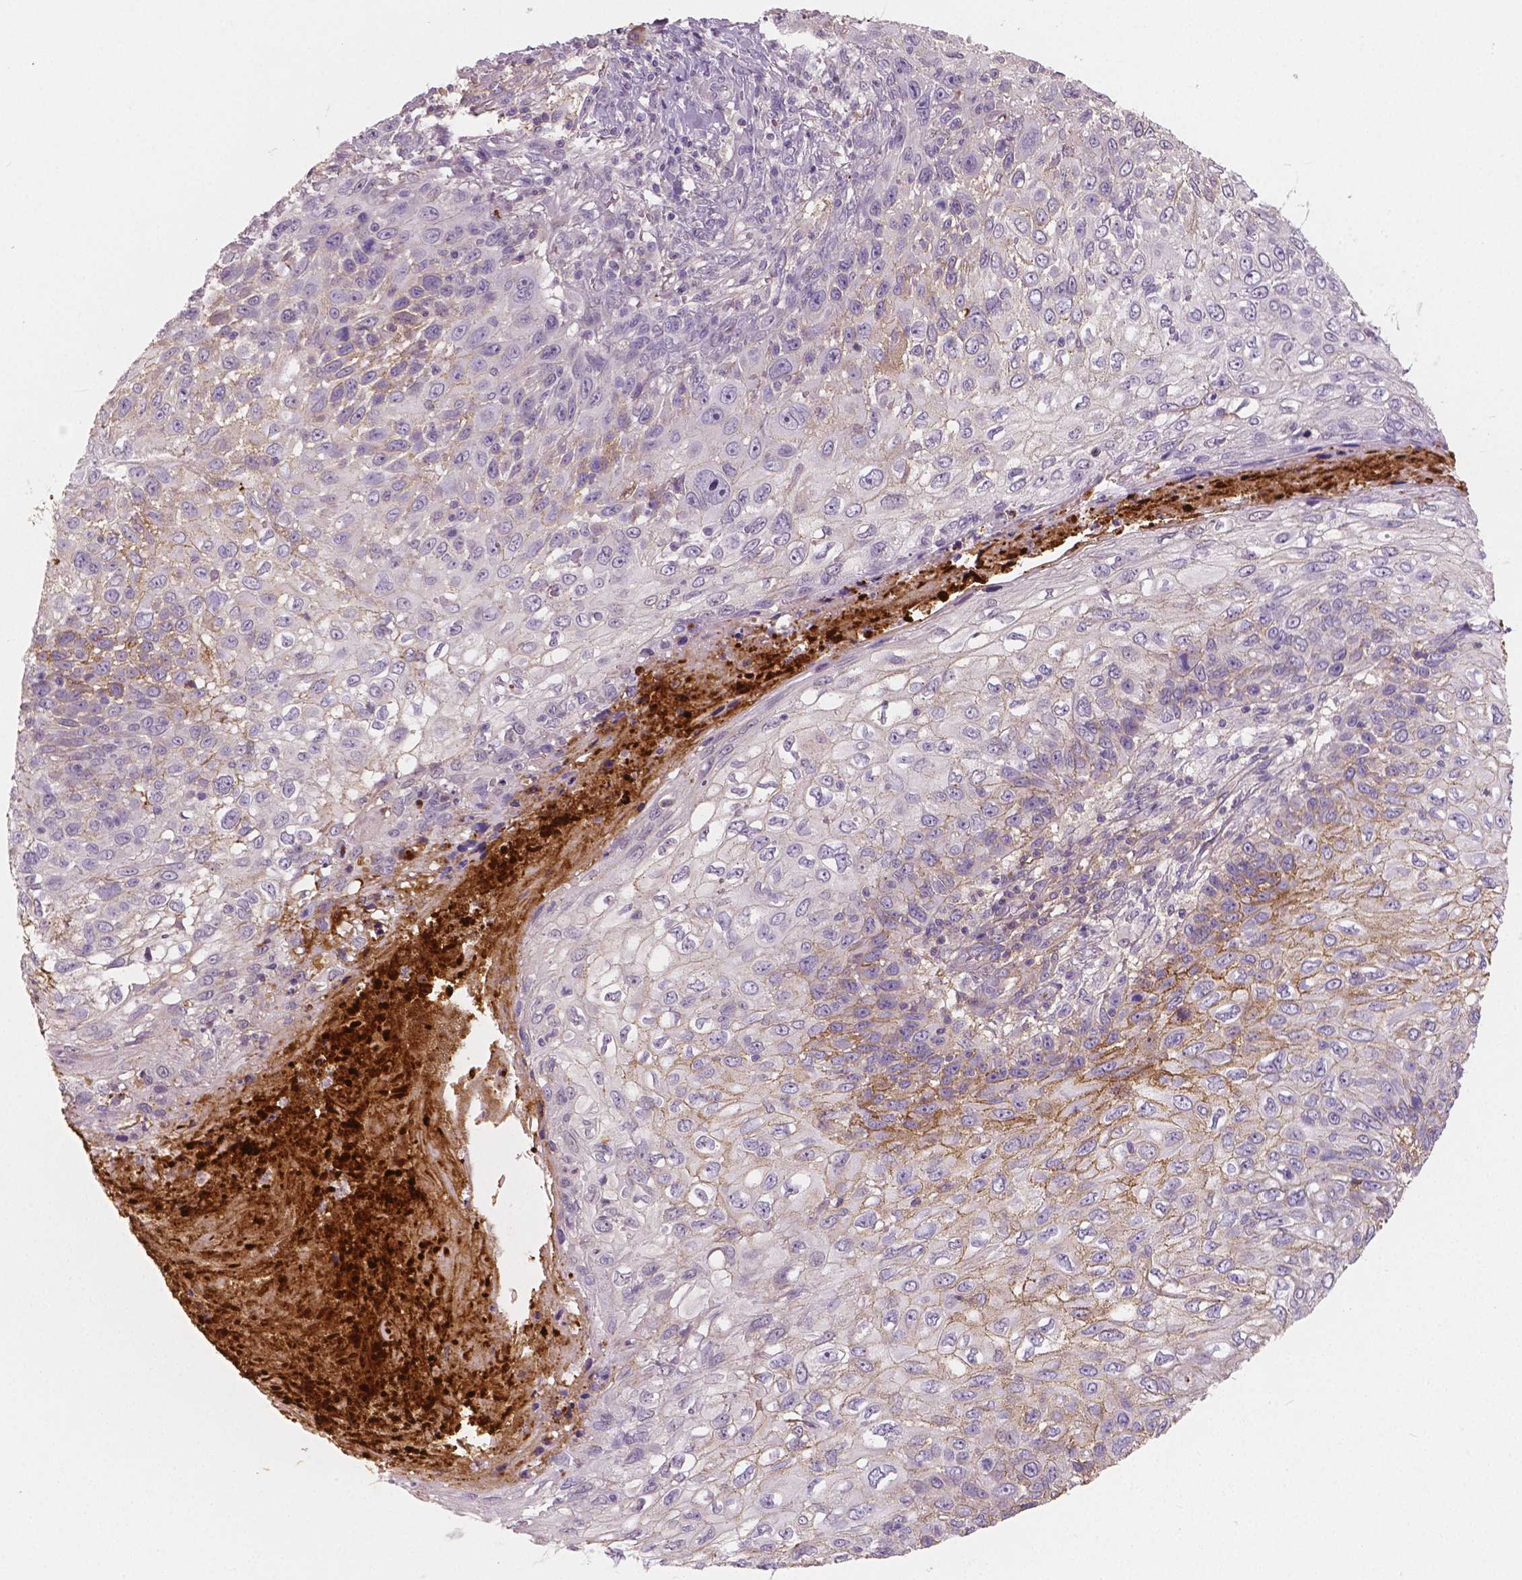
{"staining": {"intensity": "moderate", "quantity": "<25%", "location": "cytoplasmic/membranous"}, "tissue": "skin cancer", "cell_type": "Tumor cells", "image_type": "cancer", "snomed": [{"axis": "morphology", "description": "Squamous cell carcinoma, NOS"}, {"axis": "topography", "description": "Skin"}], "caption": "Immunohistochemistry (IHC) micrograph of human skin cancer (squamous cell carcinoma) stained for a protein (brown), which exhibits low levels of moderate cytoplasmic/membranous staining in about <25% of tumor cells.", "gene": "APOA4", "patient": {"sex": "male", "age": 92}}